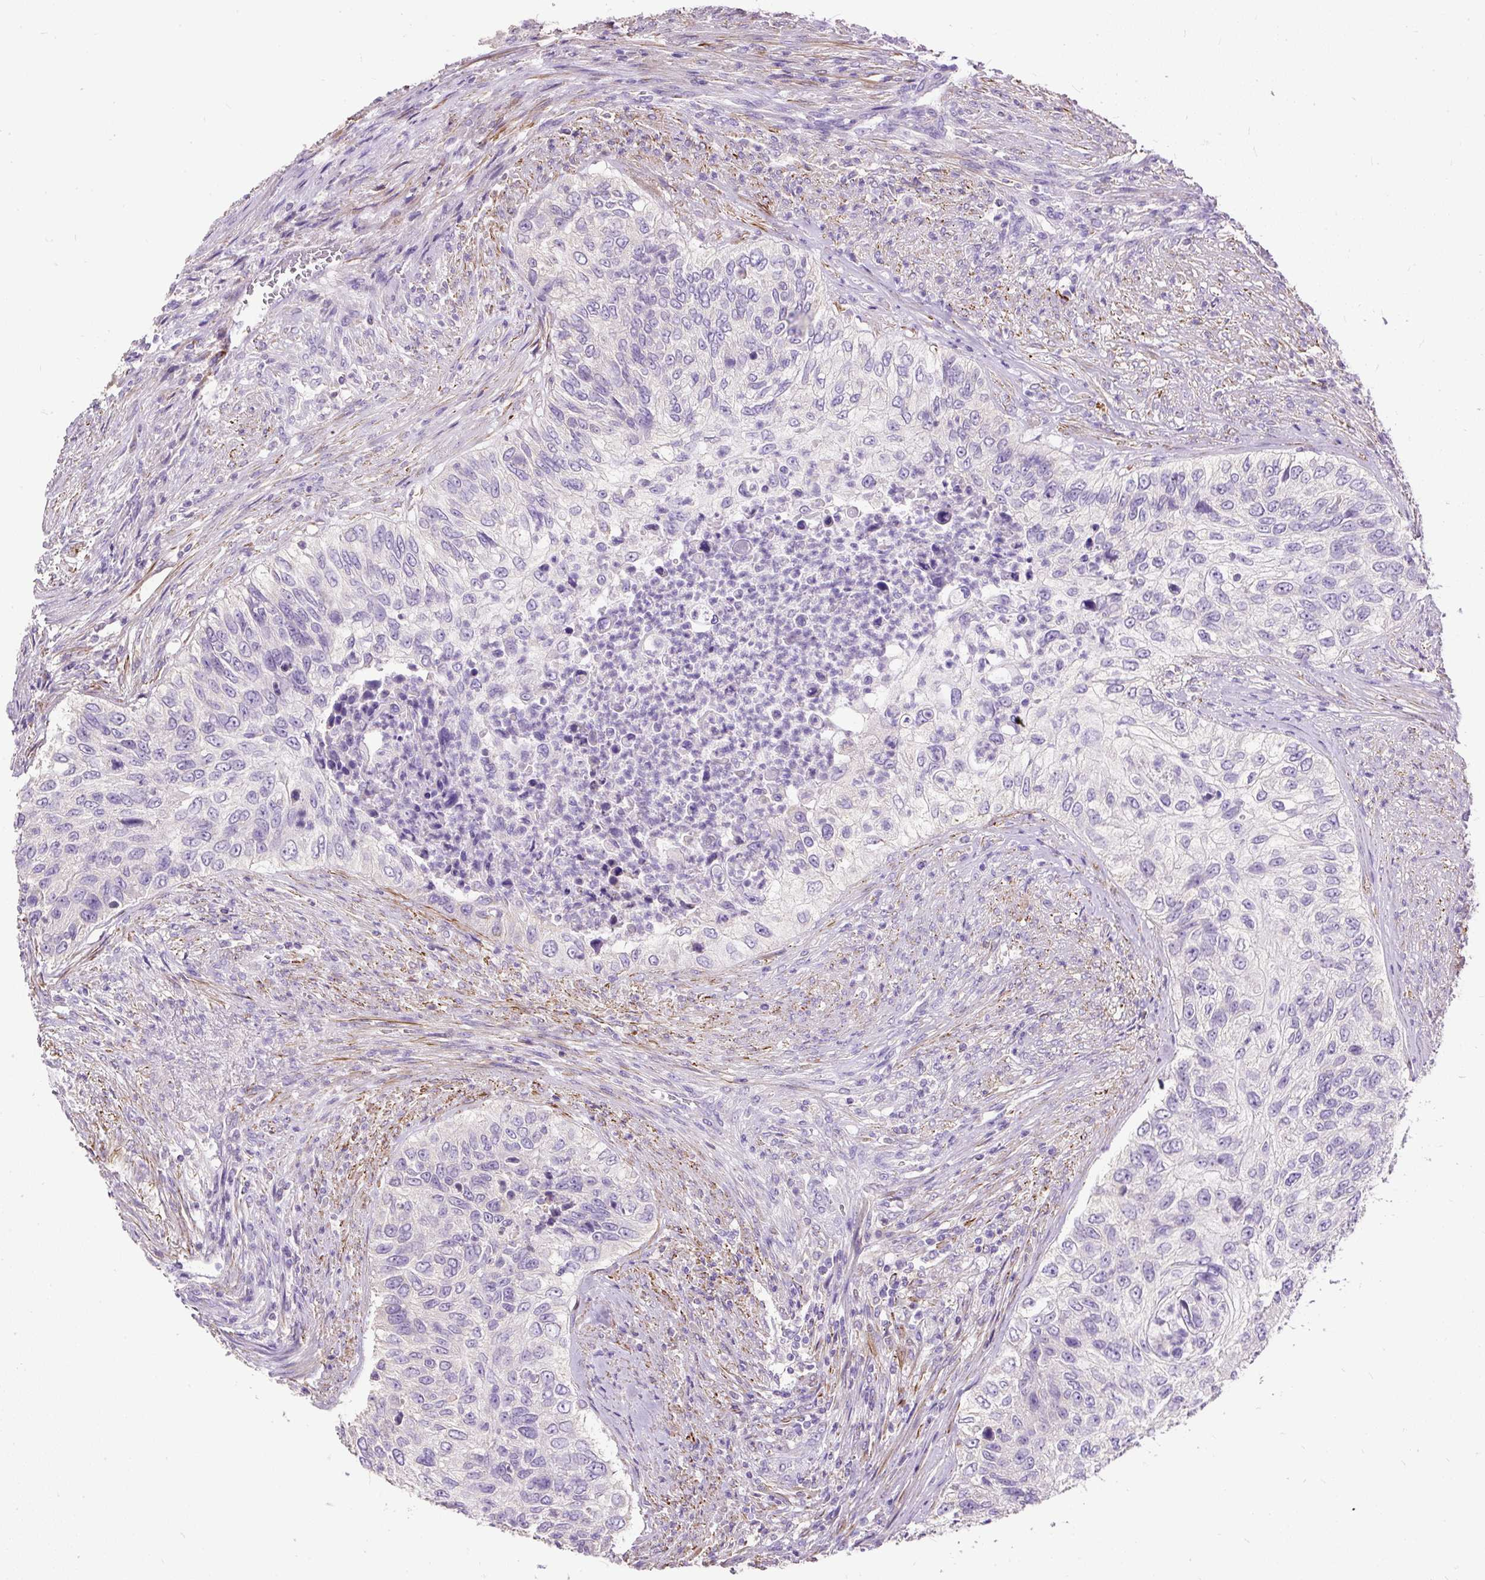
{"staining": {"intensity": "negative", "quantity": "none", "location": "none"}, "tissue": "urothelial cancer", "cell_type": "Tumor cells", "image_type": "cancer", "snomed": [{"axis": "morphology", "description": "Urothelial carcinoma, High grade"}, {"axis": "topography", "description": "Urinary bladder"}], "caption": "There is no significant positivity in tumor cells of urothelial cancer.", "gene": "GBX1", "patient": {"sex": "female", "age": 60}}